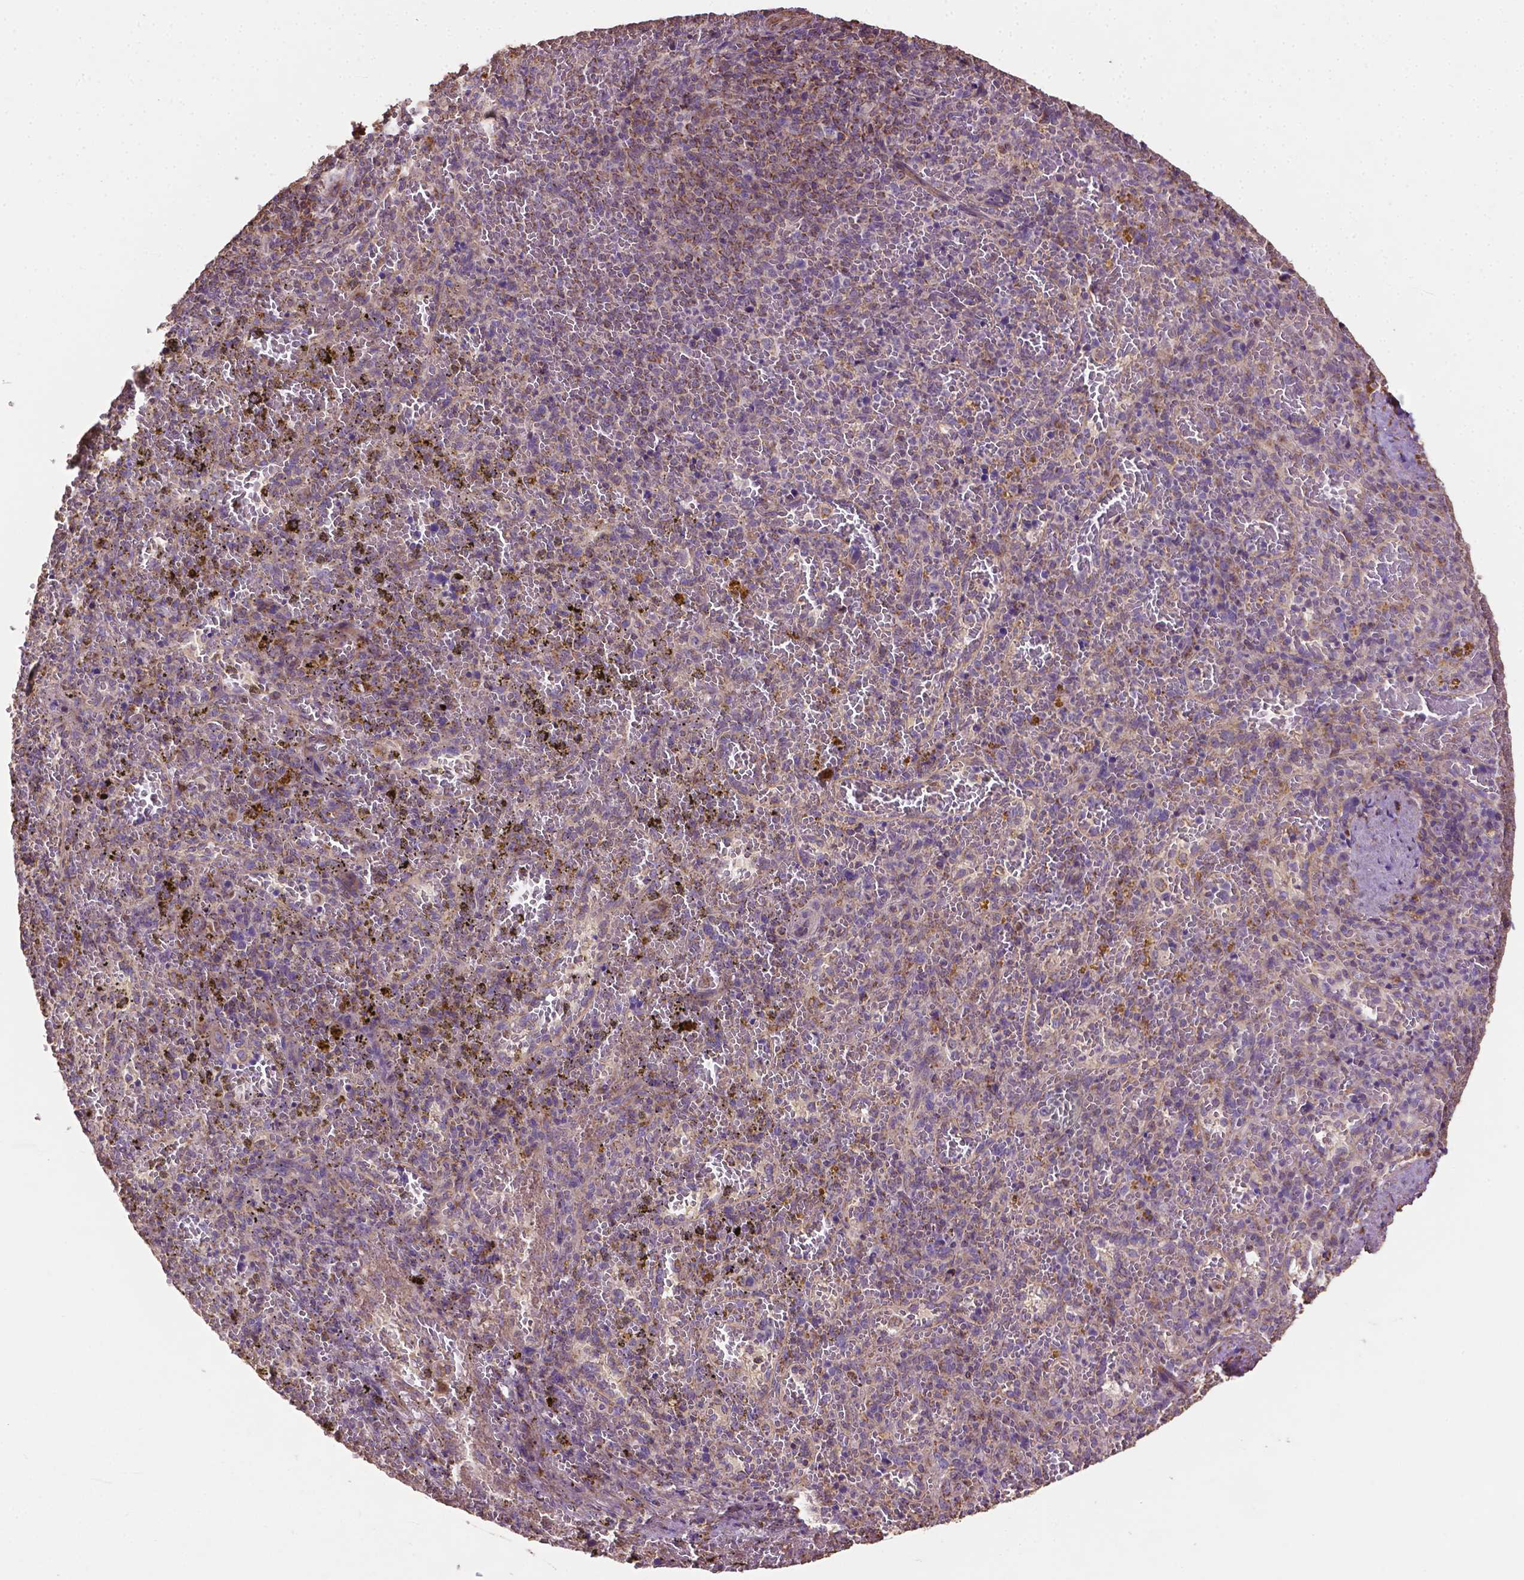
{"staining": {"intensity": "negative", "quantity": "none", "location": "none"}, "tissue": "spleen", "cell_type": "Cells in red pulp", "image_type": "normal", "snomed": [{"axis": "morphology", "description": "Normal tissue, NOS"}, {"axis": "topography", "description": "Spleen"}], "caption": "Cells in red pulp show no significant protein expression in normal spleen. (DAB IHC, high magnification).", "gene": "LRR1", "patient": {"sex": "female", "age": 50}}